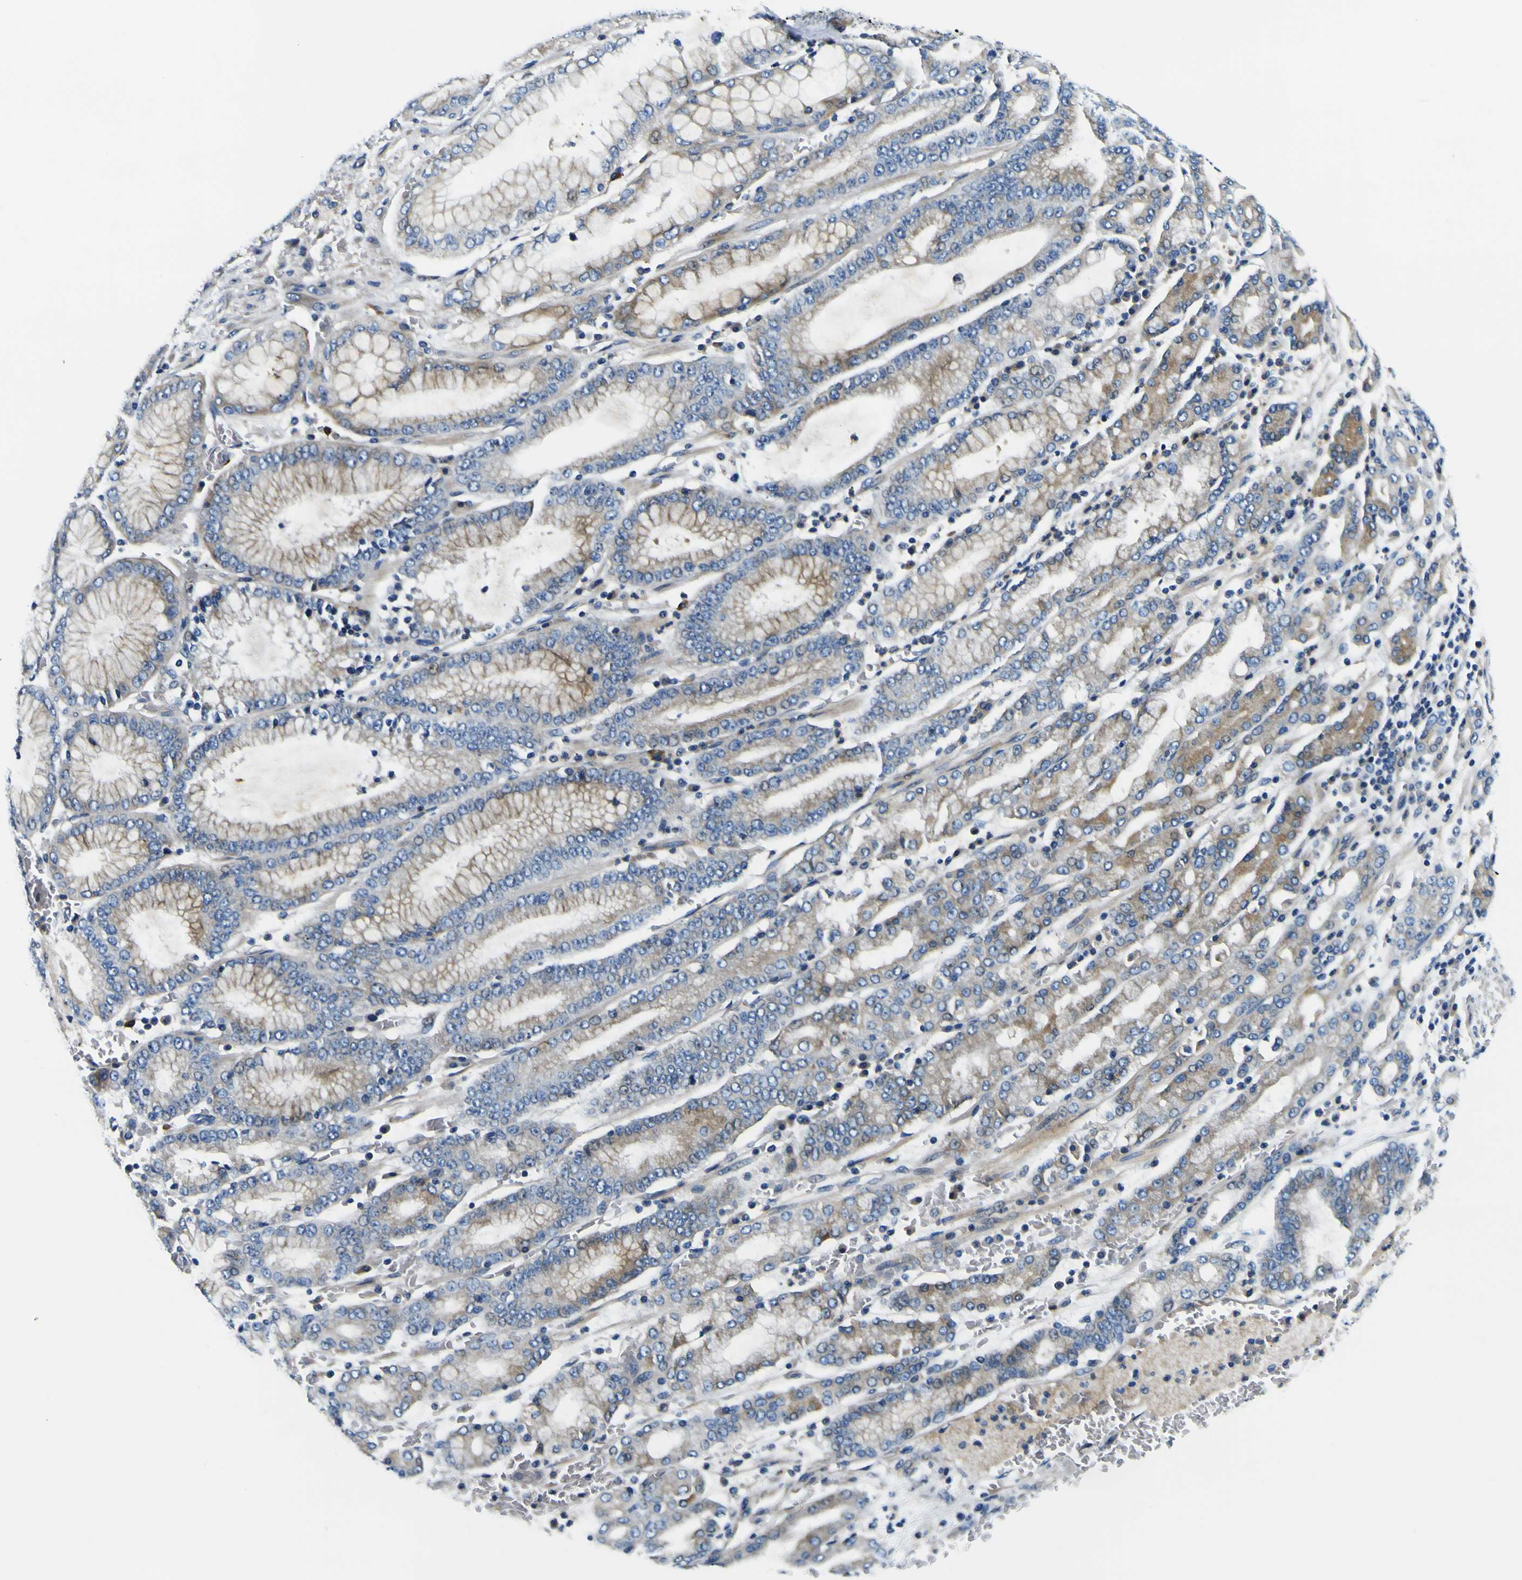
{"staining": {"intensity": "moderate", "quantity": "25%-75%", "location": "cytoplasmic/membranous"}, "tissue": "stomach cancer", "cell_type": "Tumor cells", "image_type": "cancer", "snomed": [{"axis": "morphology", "description": "Normal tissue, NOS"}, {"axis": "morphology", "description": "Adenocarcinoma, NOS"}, {"axis": "topography", "description": "Stomach, upper"}, {"axis": "topography", "description": "Stomach"}], "caption": "Protein staining of stomach cancer (adenocarcinoma) tissue shows moderate cytoplasmic/membranous staining in approximately 25%-75% of tumor cells. Immunohistochemistry (ihc) stains the protein in brown and the nuclei are stained blue.", "gene": "CLSTN1", "patient": {"sex": "male", "age": 76}}